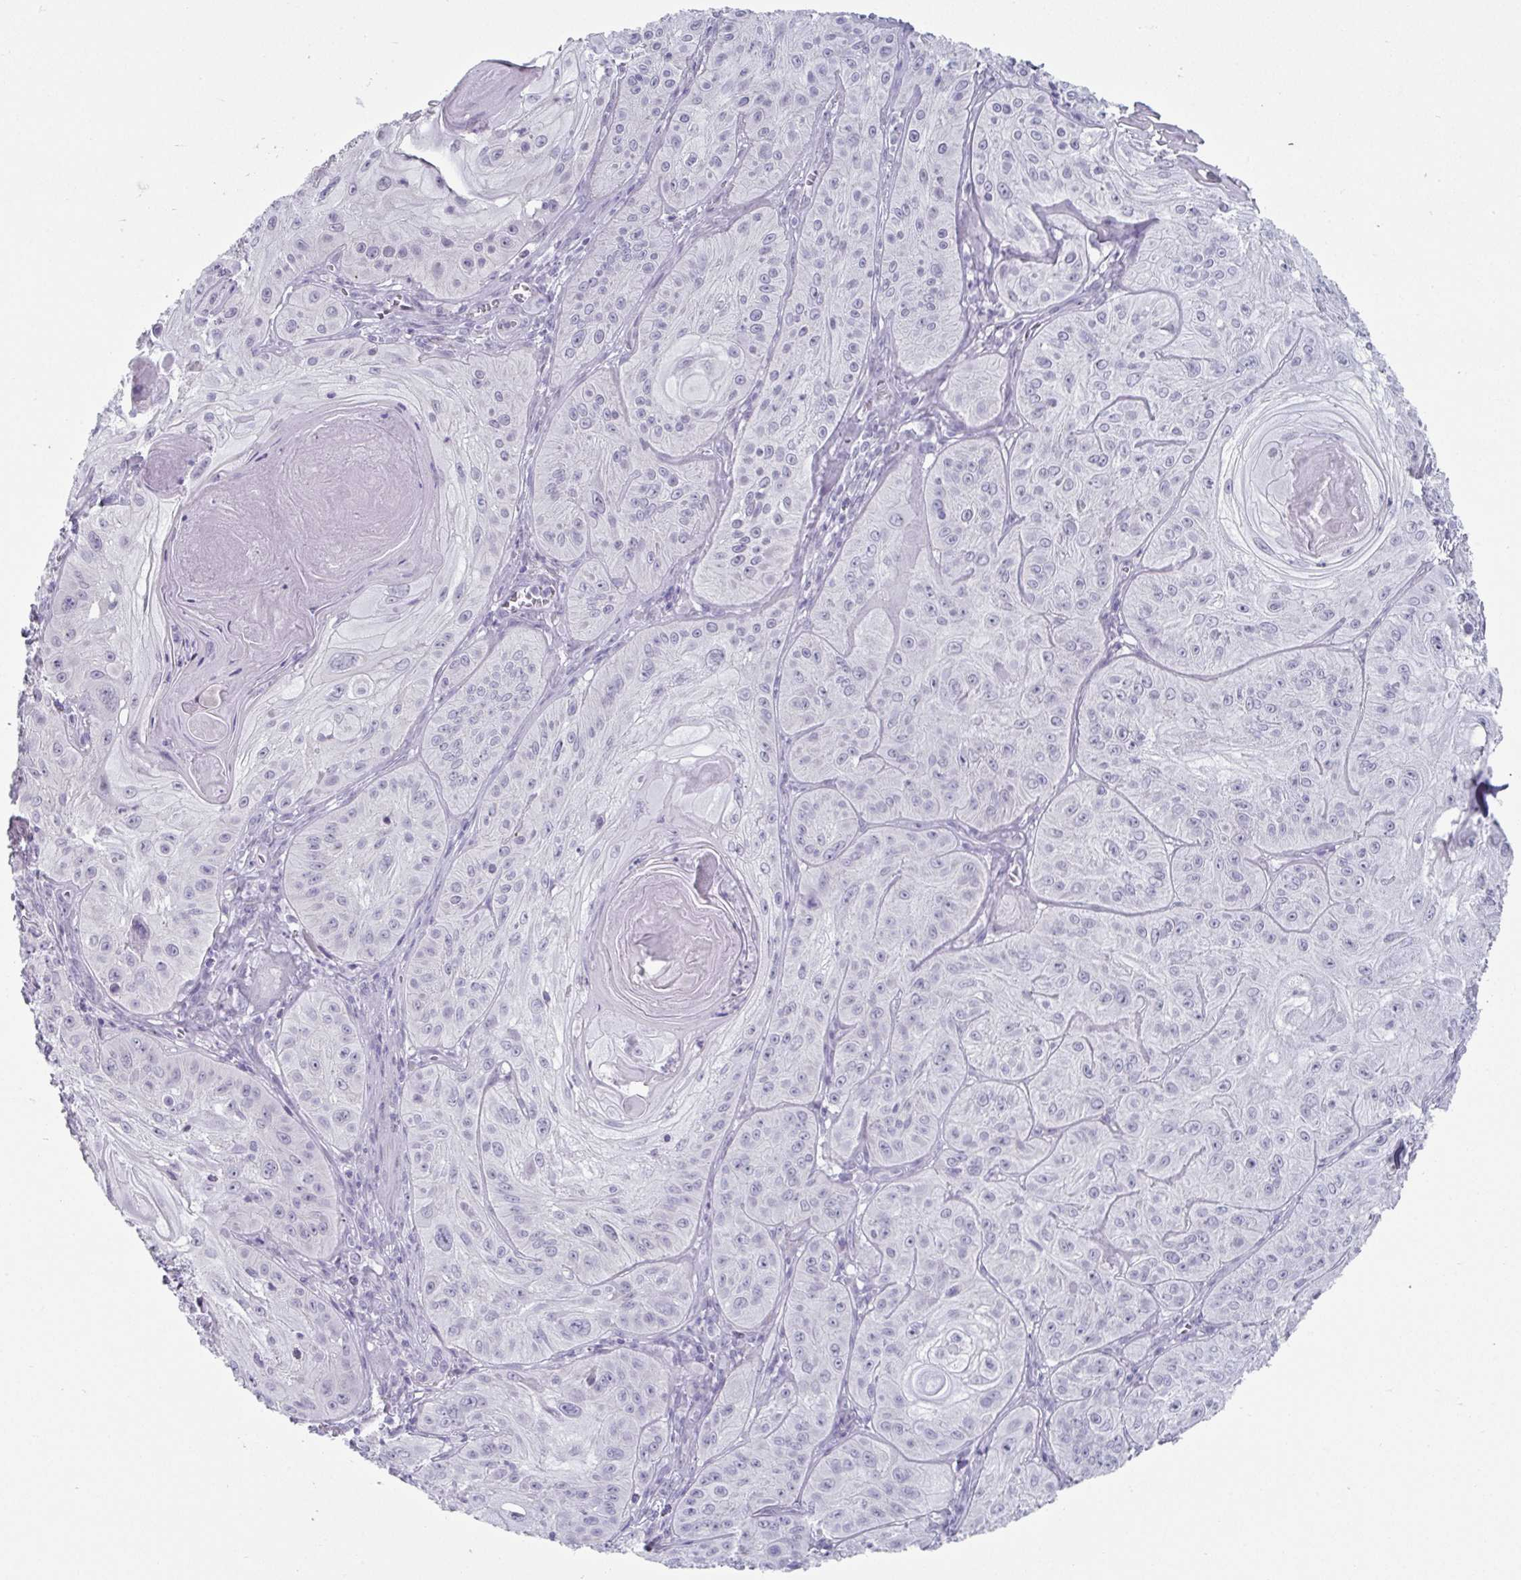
{"staining": {"intensity": "negative", "quantity": "none", "location": "none"}, "tissue": "skin cancer", "cell_type": "Tumor cells", "image_type": "cancer", "snomed": [{"axis": "morphology", "description": "Squamous cell carcinoma, NOS"}, {"axis": "topography", "description": "Skin"}], "caption": "The photomicrograph displays no significant expression in tumor cells of skin cancer (squamous cell carcinoma).", "gene": "VSIG10L", "patient": {"sex": "male", "age": 85}}